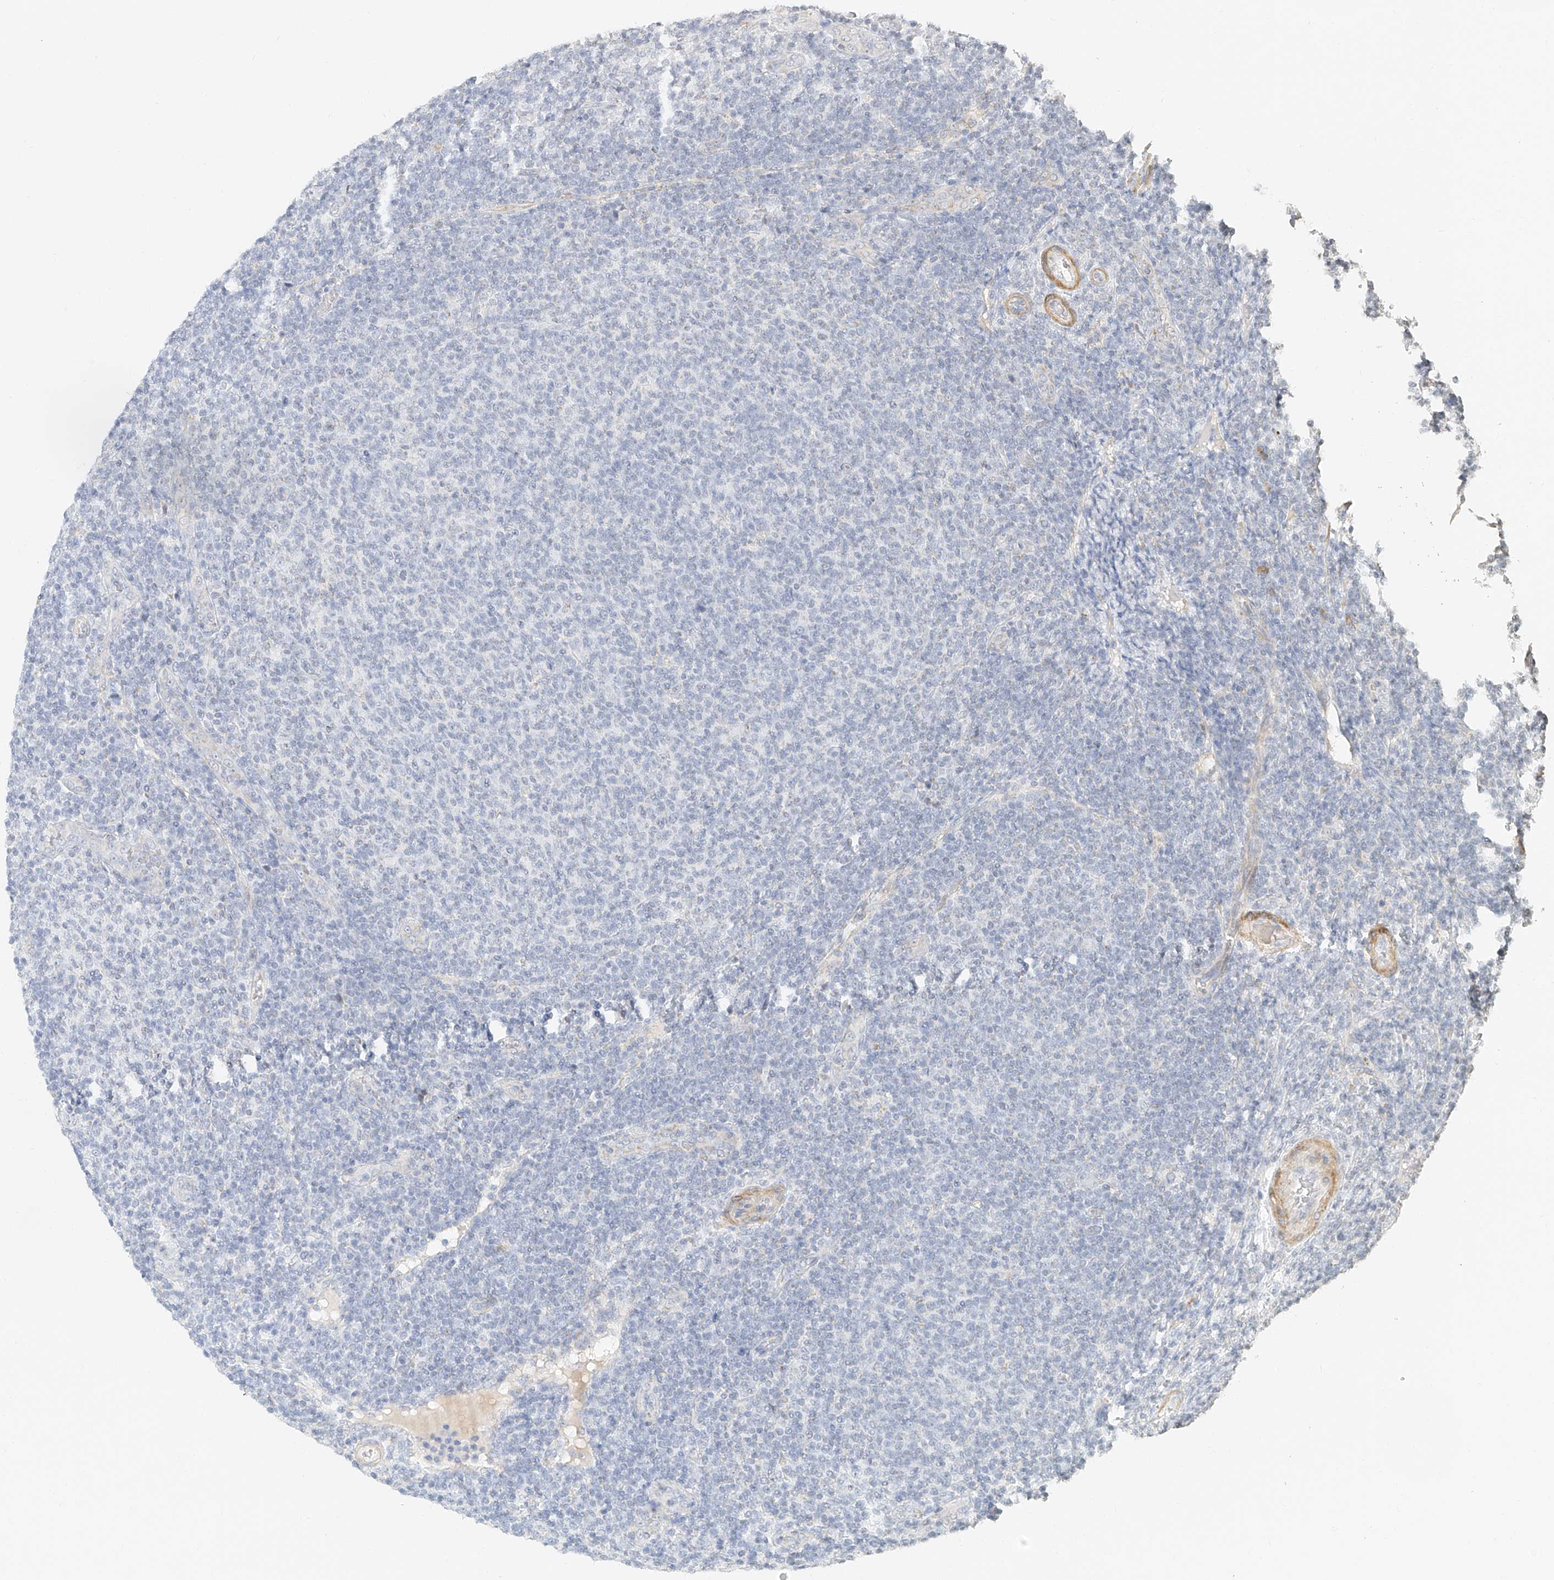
{"staining": {"intensity": "negative", "quantity": "none", "location": "none"}, "tissue": "lymphoma", "cell_type": "Tumor cells", "image_type": "cancer", "snomed": [{"axis": "morphology", "description": "Malignant lymphoma, non-Hodgkin's type, Low grade"}, {"axis": "topography", "description": "Lymph node"}], "caption": "Immunohistochemistry (IHC) micrograph of human lymphoma stained for a protein (brown), which demonstrates no expression in tumor cells.", "gene": "CXorf58", "patient": {"sex": "male", "age": 66}}